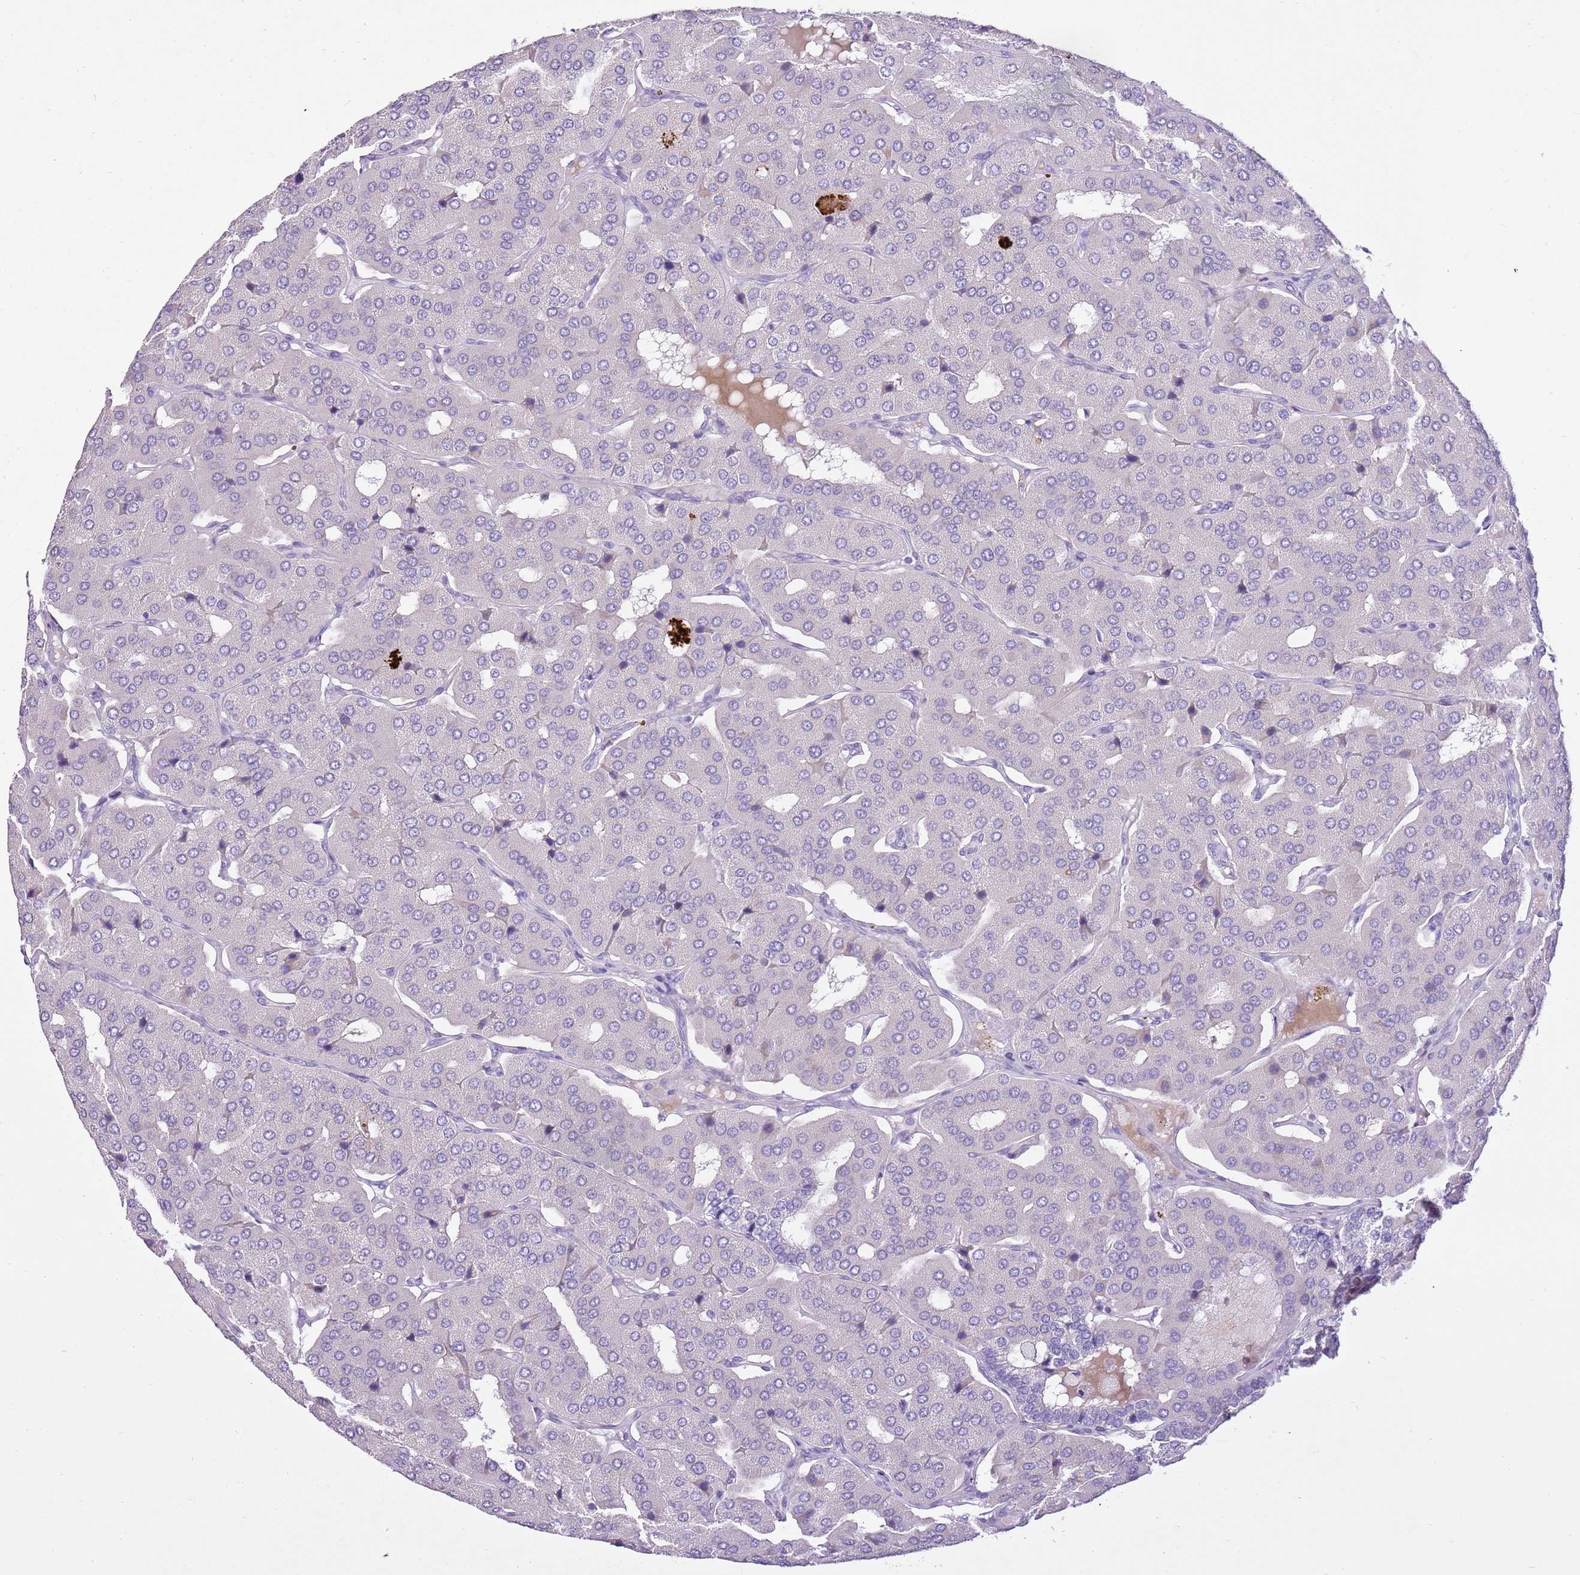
{"staining": {"intensity": "negative", "quantity": "none", "location": "none"}, "tissue": "parathyroid gland", "cell_type": "Glandular cells", "image_type": "normal", "snomed": [{"axis": "morphology", "description": "Normal tissue, NOS"}, {"axis": "morphology", "description": "Adenoma, NOS"}, {"axis": "topography", "description": "Parathyroid gland"}], "caption": "An immunohistochemistry (IHC) image of unremarkable parathyroid gland is shown. There is no staining in glandular cells of parathyroid gland.", "gene": "XPO7", "patient": {"sex": "female", "age": 86}}